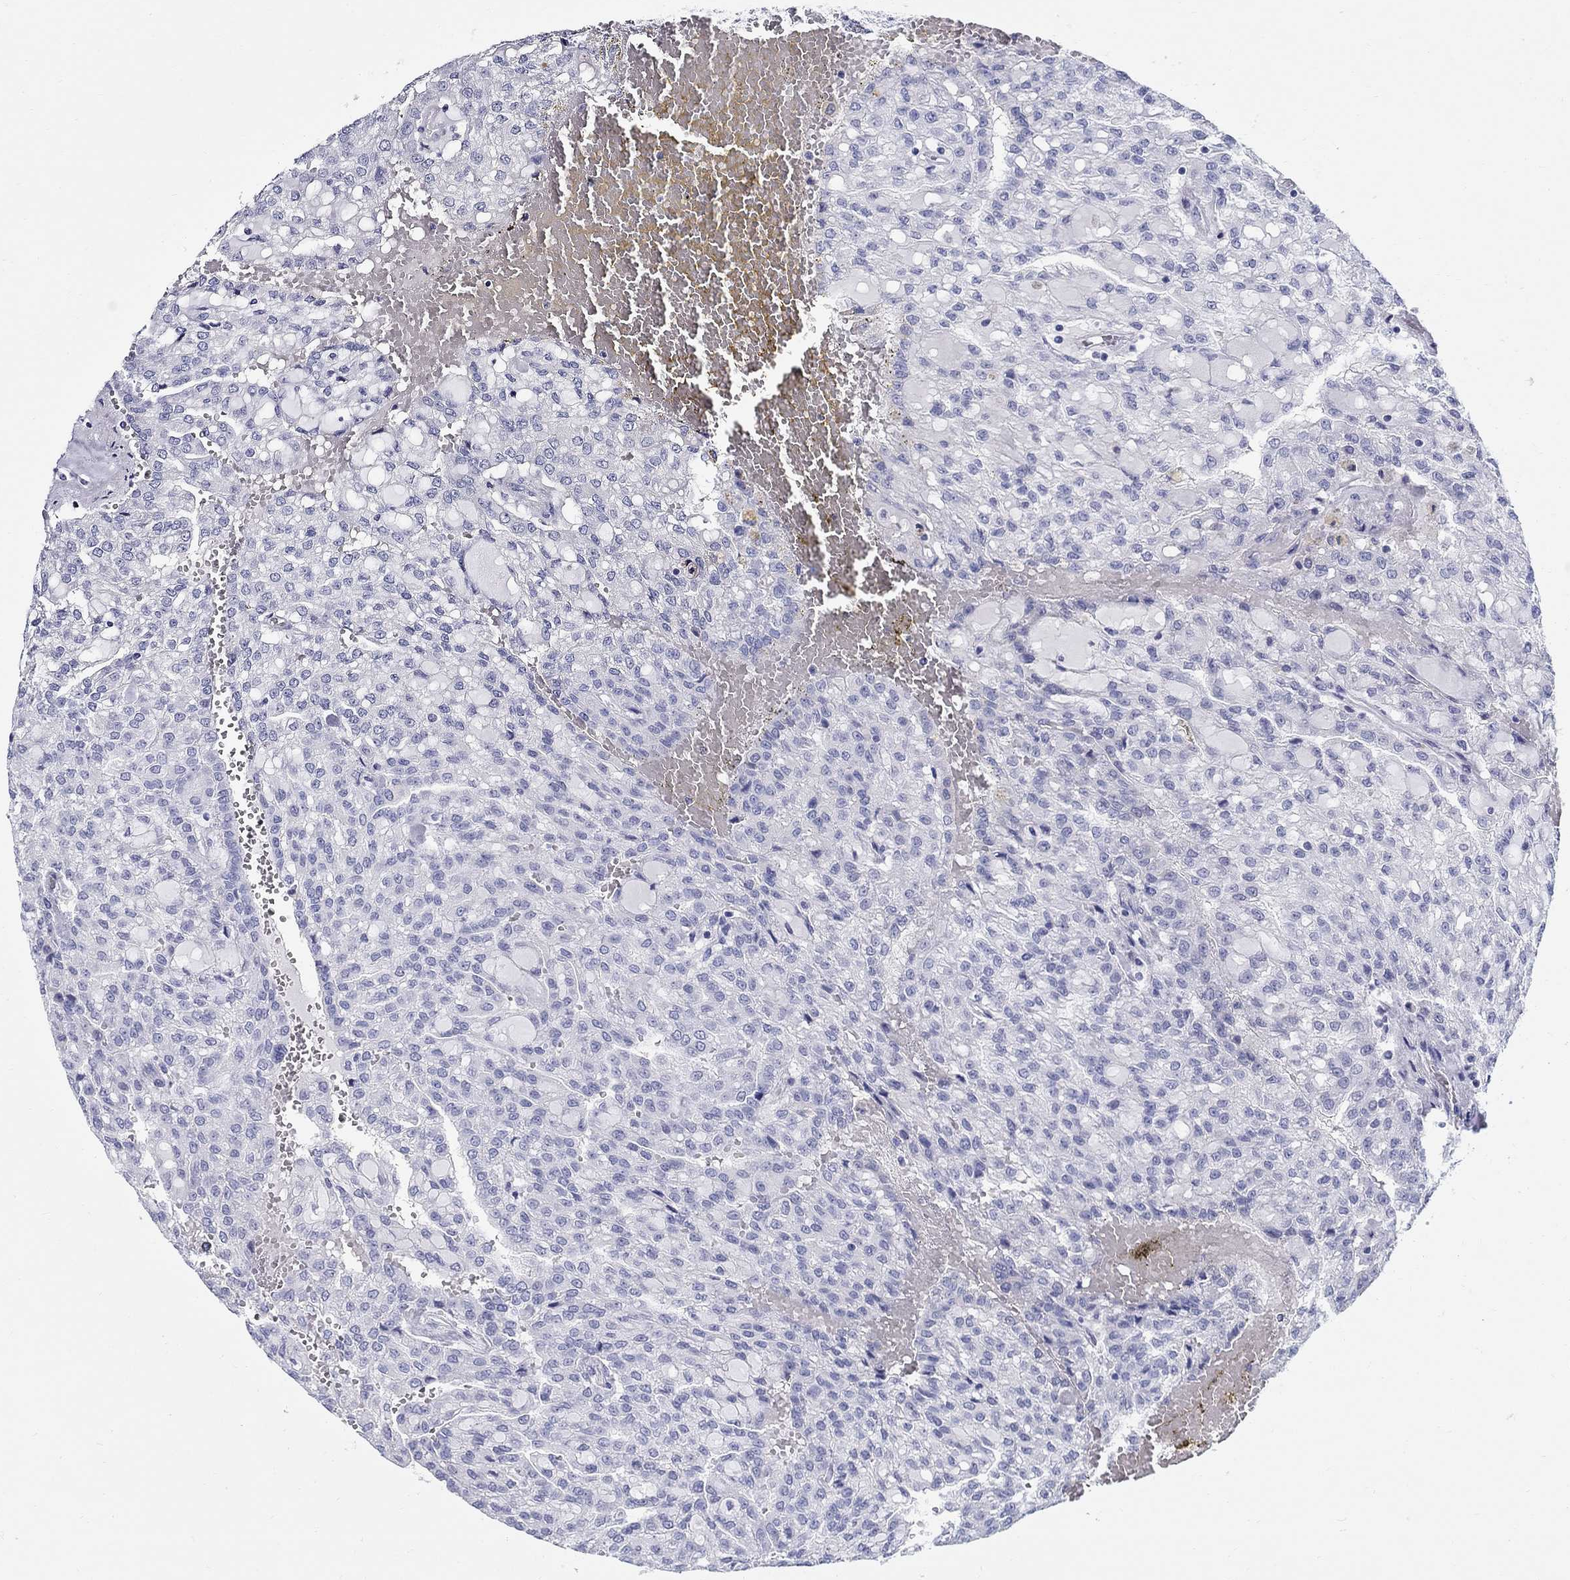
{"staining": {"intensity": "negative", "quantity": "none", "location": "none"}, "tissue": "renal cancer", "cell_type": "Tumor cells", "image_type": "cancer", "snomed": [{"axis": "morphology", "description": "Adenocarcinoma, NOS"}, {"axis": "topography", "description": "Kidney"}], "caption": "DAB (3,3'-diaminobenzidine) immunohistochemical staining of renal cancer (adenocarcinoma) displays no significant expression in tumor cells.", "gene": "LAMP5", "patient": {"sex": "male", "age": 63}}